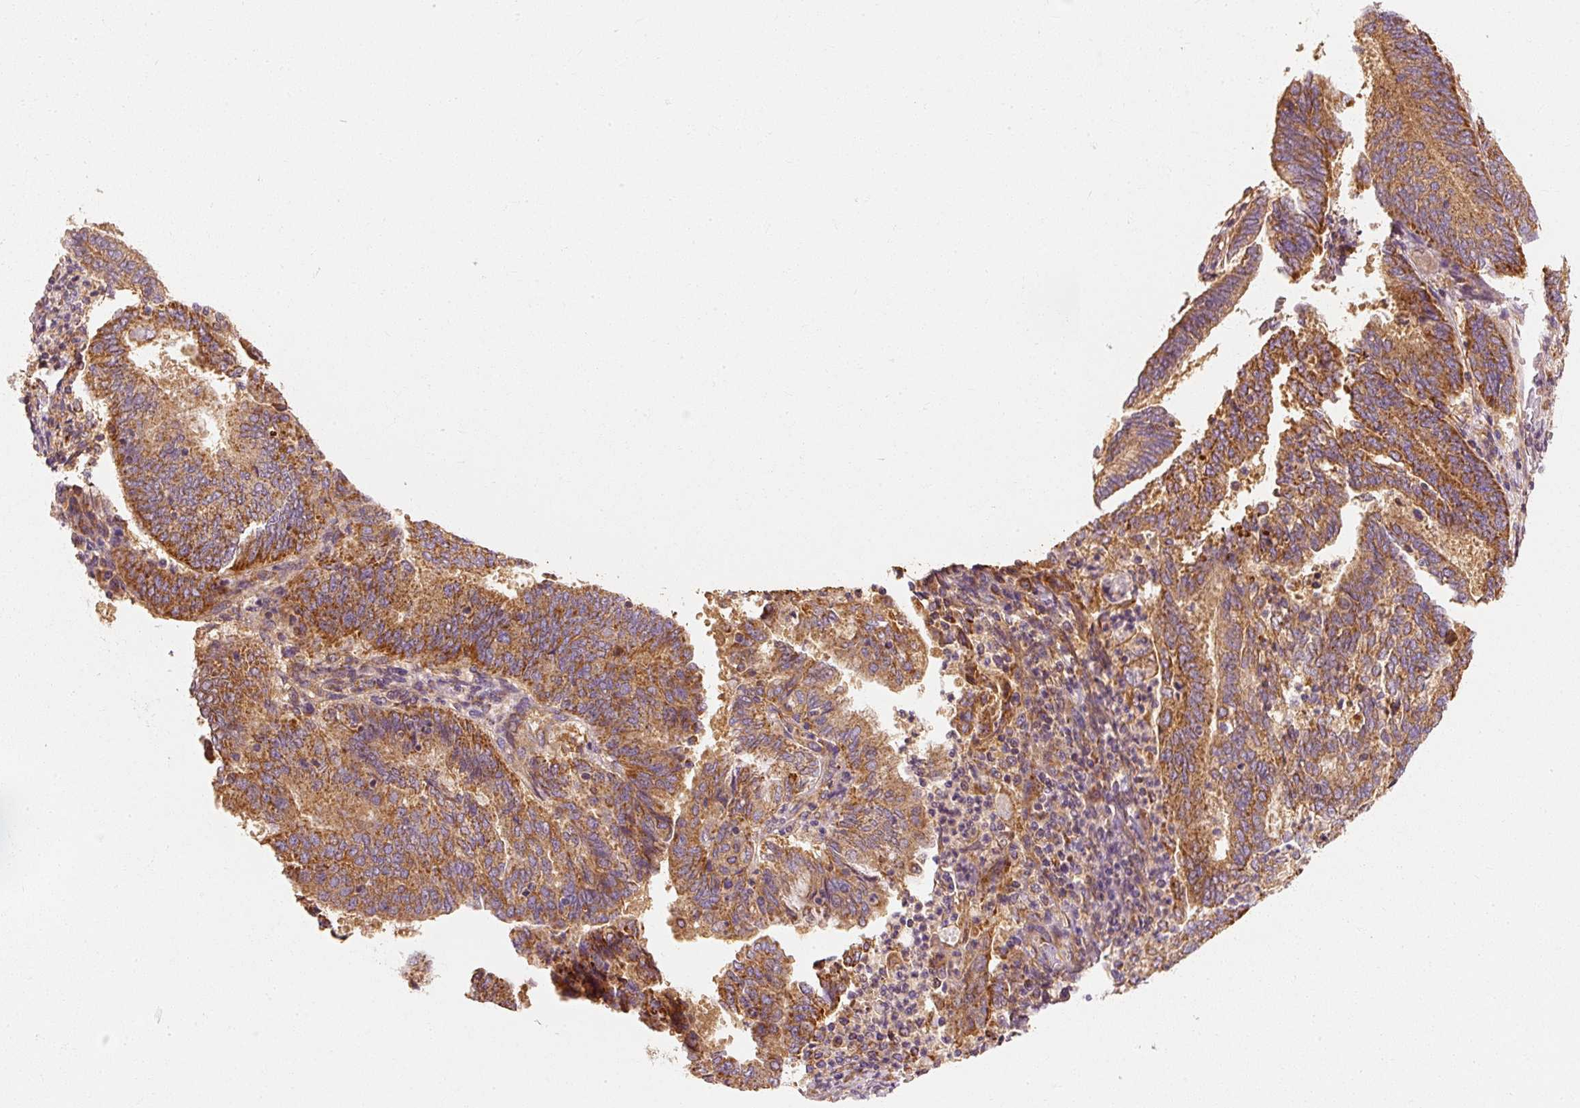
{"staining": {"intensity": "strong", "quantity": ">75%", "location": "cytoplasmic/membranous"}, "tissue": "endometrial cancer", "cell_type": "Tumor cells", "image_type": "cancer", "snomed": [{"axis": "morphology", "description": "Adenocarcinoma, NOS"}, {"axis": "topography", "description": "Endometrium"}], "caption": "An image of endometrial cancer (adenocarcinoma) stained for a protein shows strong cytoplasmic/membranous brown staining in tumor cells.", "gene": "TOMM40", "patient": {"sex": "female", "age": 80}}